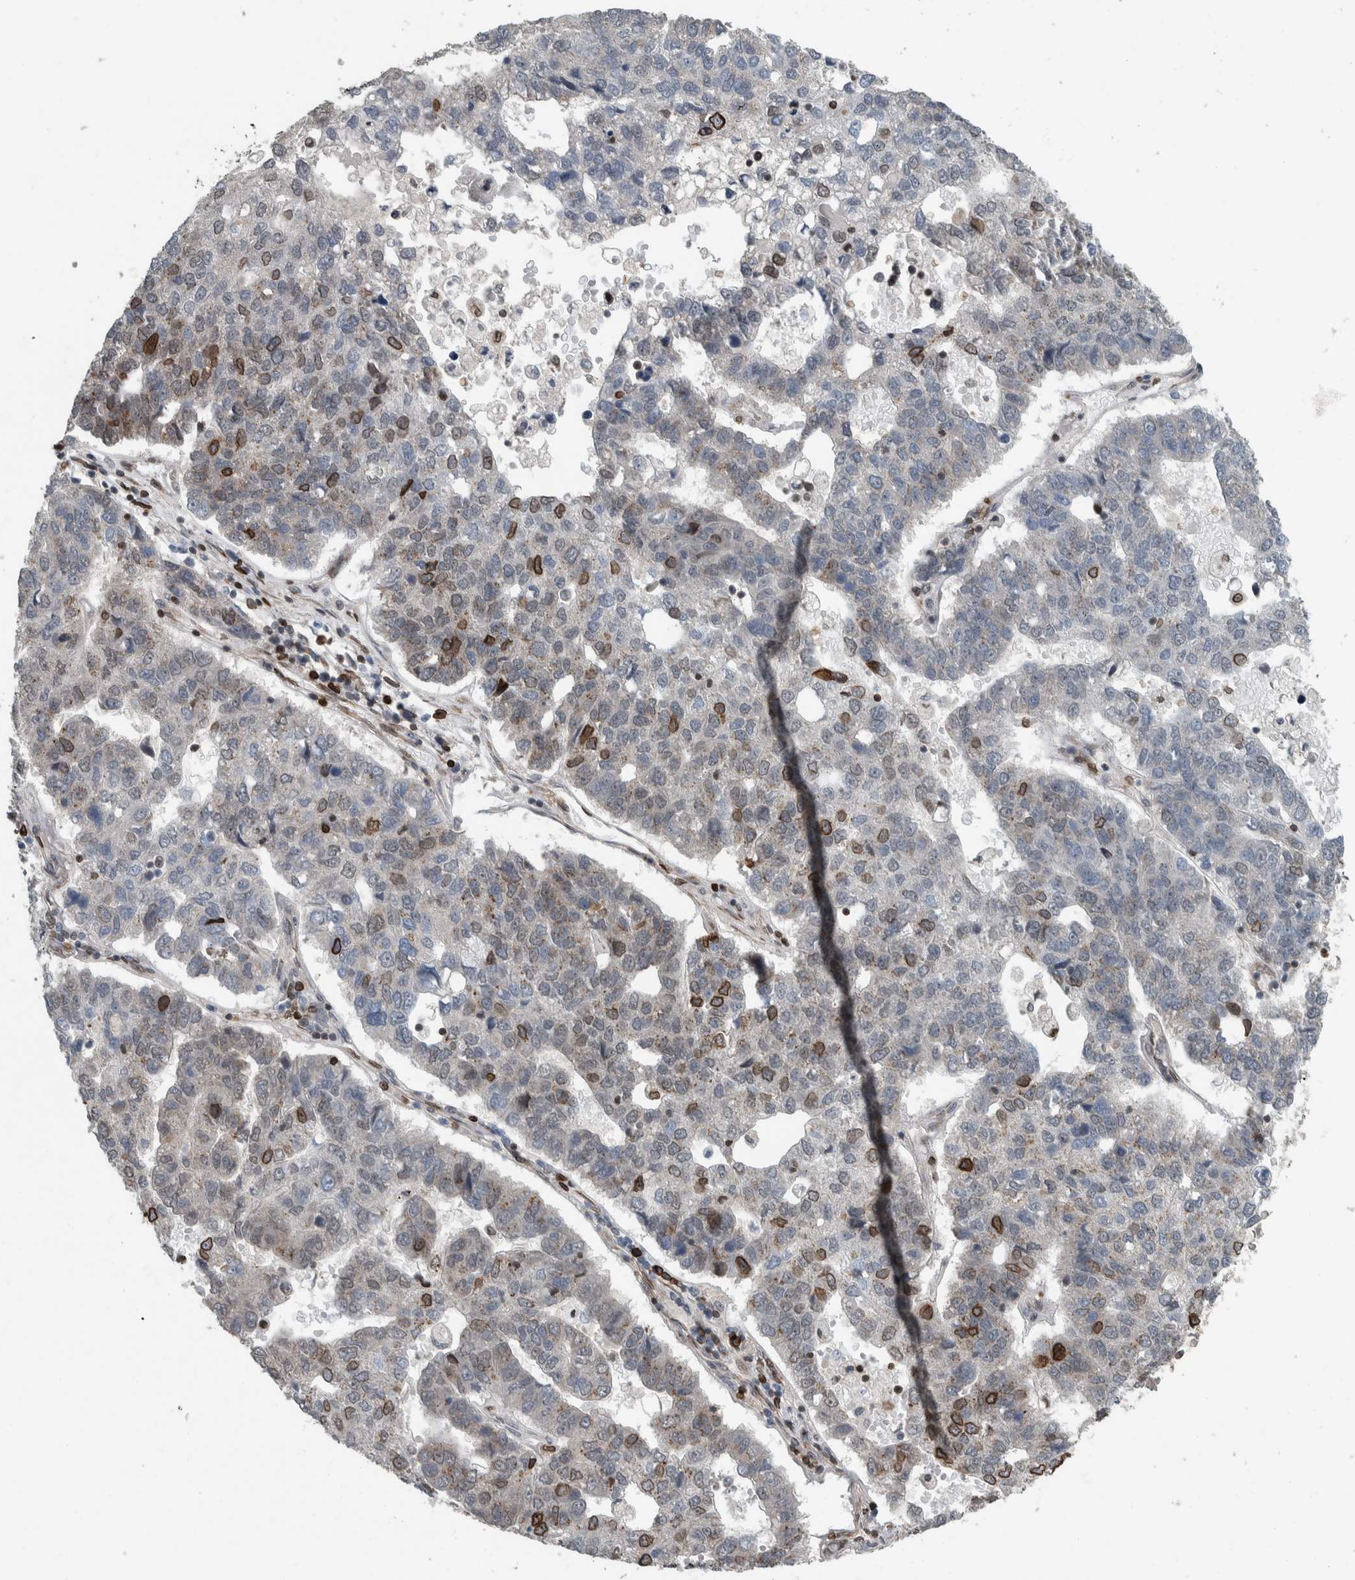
{"staining": {"intensity": "strong", "quantity": "25%-75%", "location": "cytoplasmic/membranous,nuclear"}, "tissue": "pancreatic cancer", "cell_type": "Tumor cells", "image_type": "cancer", "snomed": [{"axis": "morphology", "description": "Adenocarcinoma, NOS"}, {"axis": "topography", "description": "Pancreas"}], "caption": "There is high levels of strong cytoplasmic/membranous and nuclear staining in tumor cells of pancreatic cancer, as demonstrated by immunohistochemical staining (brown color).", "gene": "FAM135B", "patient": {"sex": "female", "age": 61}}